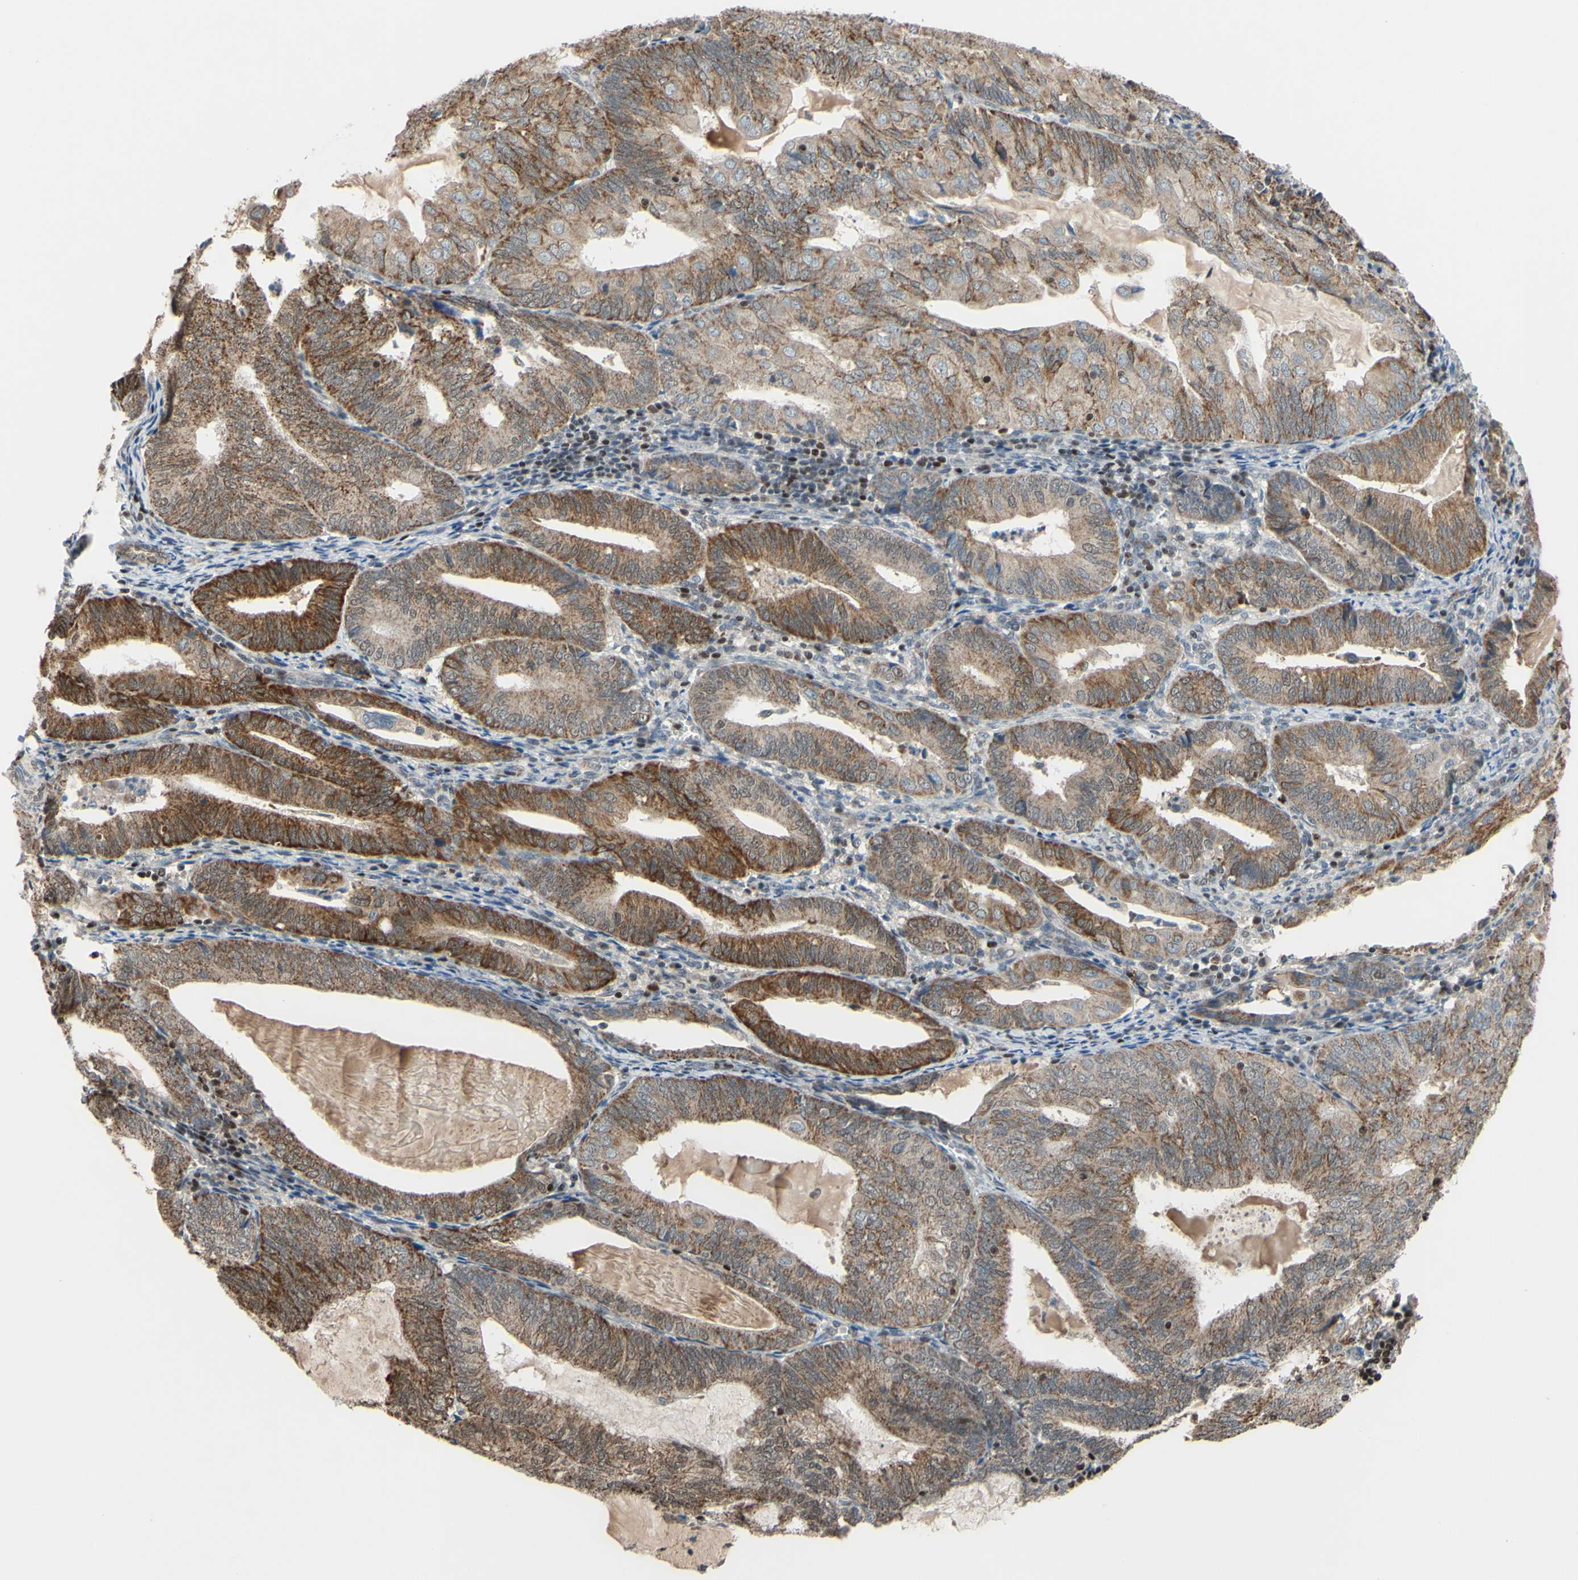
{"staining": {"intensity": "moderate", "quantity": ">75%", "location": "cytoplasmic/membranous"}, "tissue": "endometrial cancer", "cell_type": "Tumor cells", "image_type": "cancer", "snomed": [{"axis": "morphology", "description": "Adenocarcinoma, NOS"}, {"axis": "topography", "description": "Endometrium"}], "caption": "The photomicrograph displays immunohistochemical staining of endometrial cancer (adenocarcinoma). There is moderate cytoplasmic/membranous staining is seen in about >75% of tumor cells. Using DAB (3,3'-diaminobenzidine) (brown) and hematoxylin (blue) stains, captured at high magnification using brightfield microscopy.", "gene": "SP4", "patient": {"sex": "female", "age": 81}}